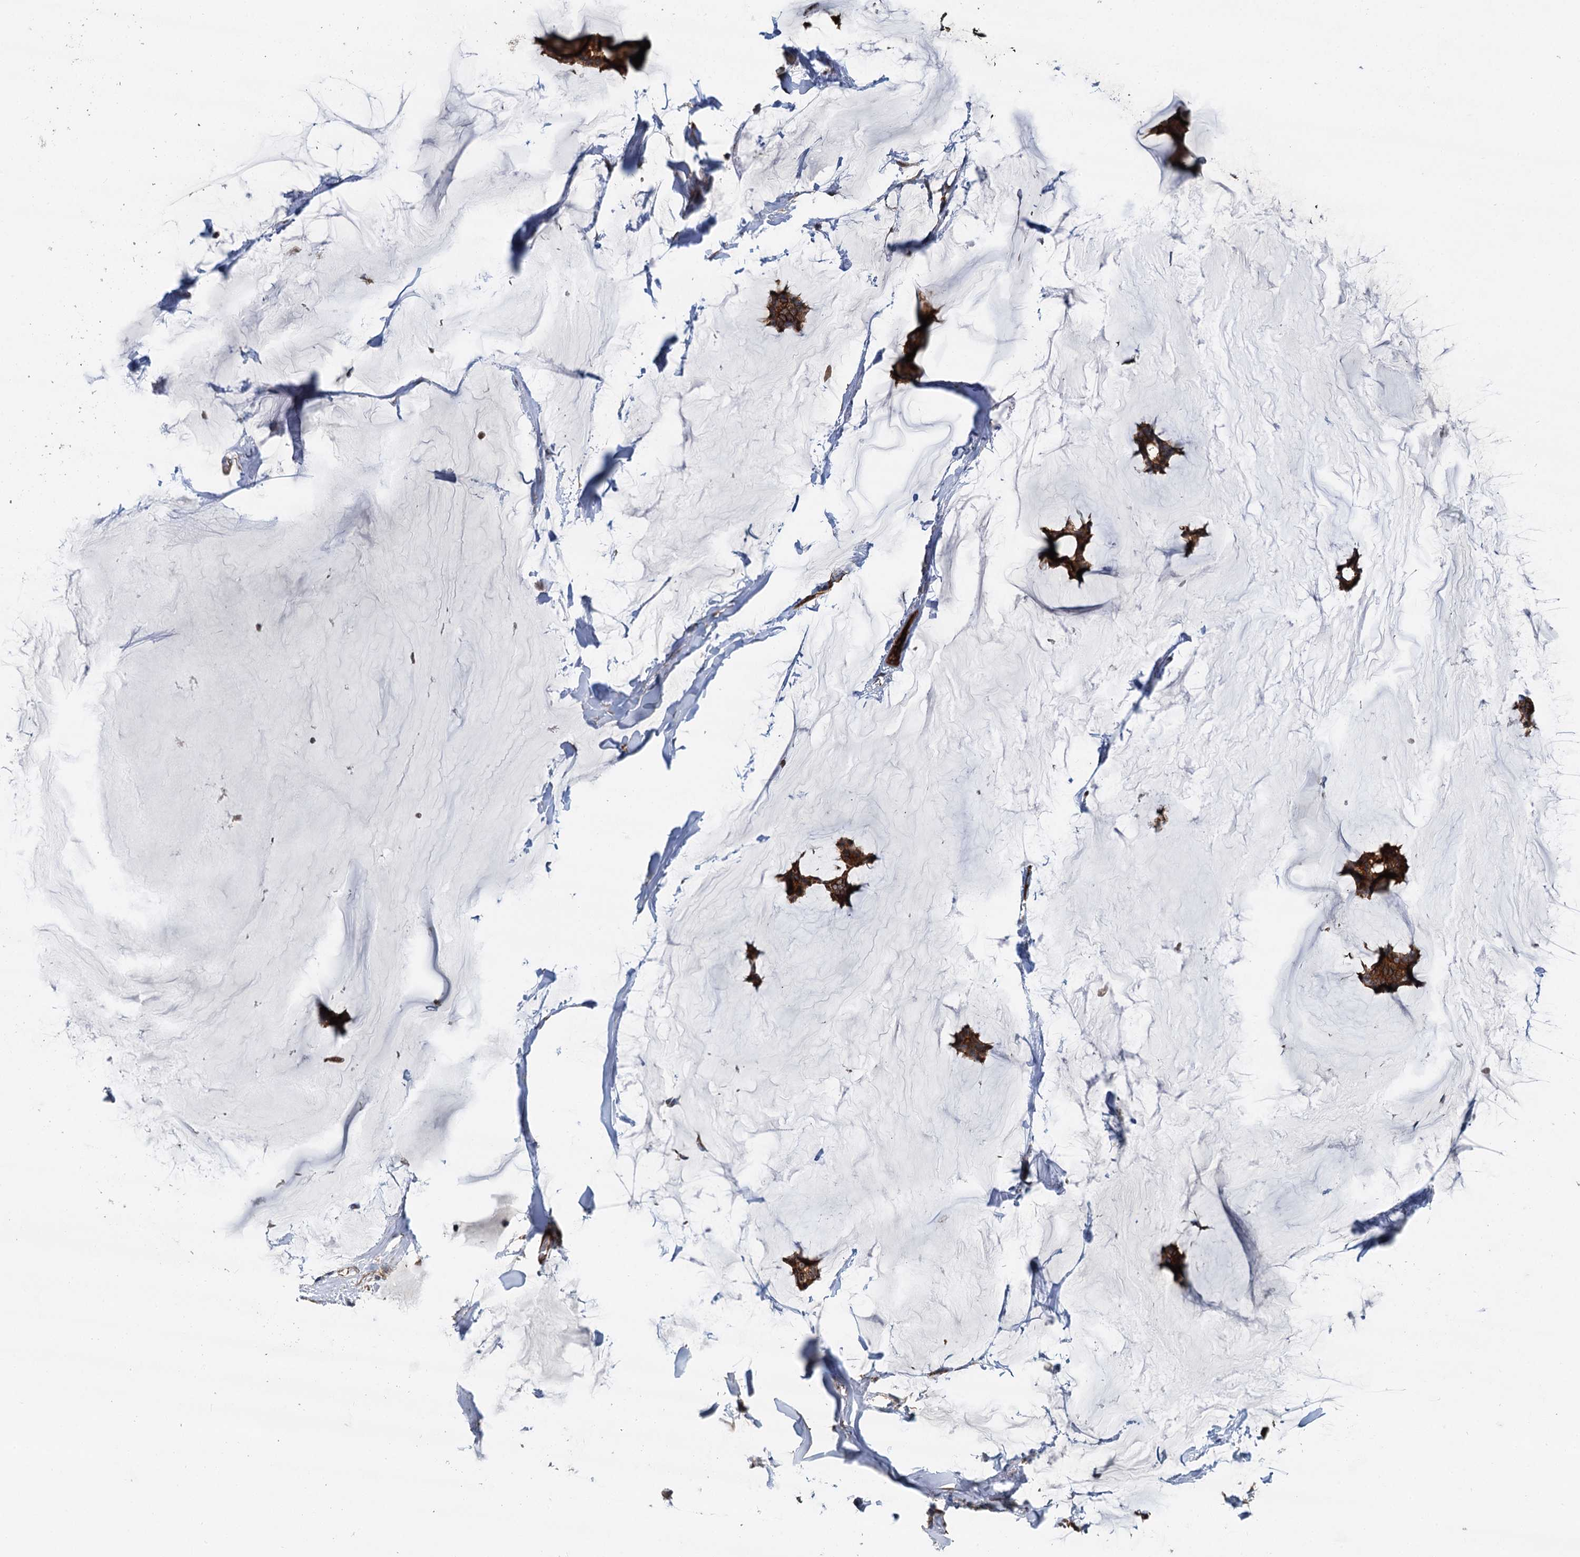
{"staining": {"intensity": "strong", "quantity": ">75%", "location": "cytoplasmic/membranous"}, "tissue": "breast cancer", "cell_type": "Tumor cells", "image_type": "cancer", "snomed": [{"axis": "morphology", "description": "Duct carcinoma"}, {"axis": "topography", "description": "Breast"}], "caption": "The image reveals a brown stain indicating the presence of a protein in the cytoplasmic/membranous of tumor cells in breast intraductal carcinoma.", "gene": "LRRK2", "patient": {"sex": "female", "age": 93}}